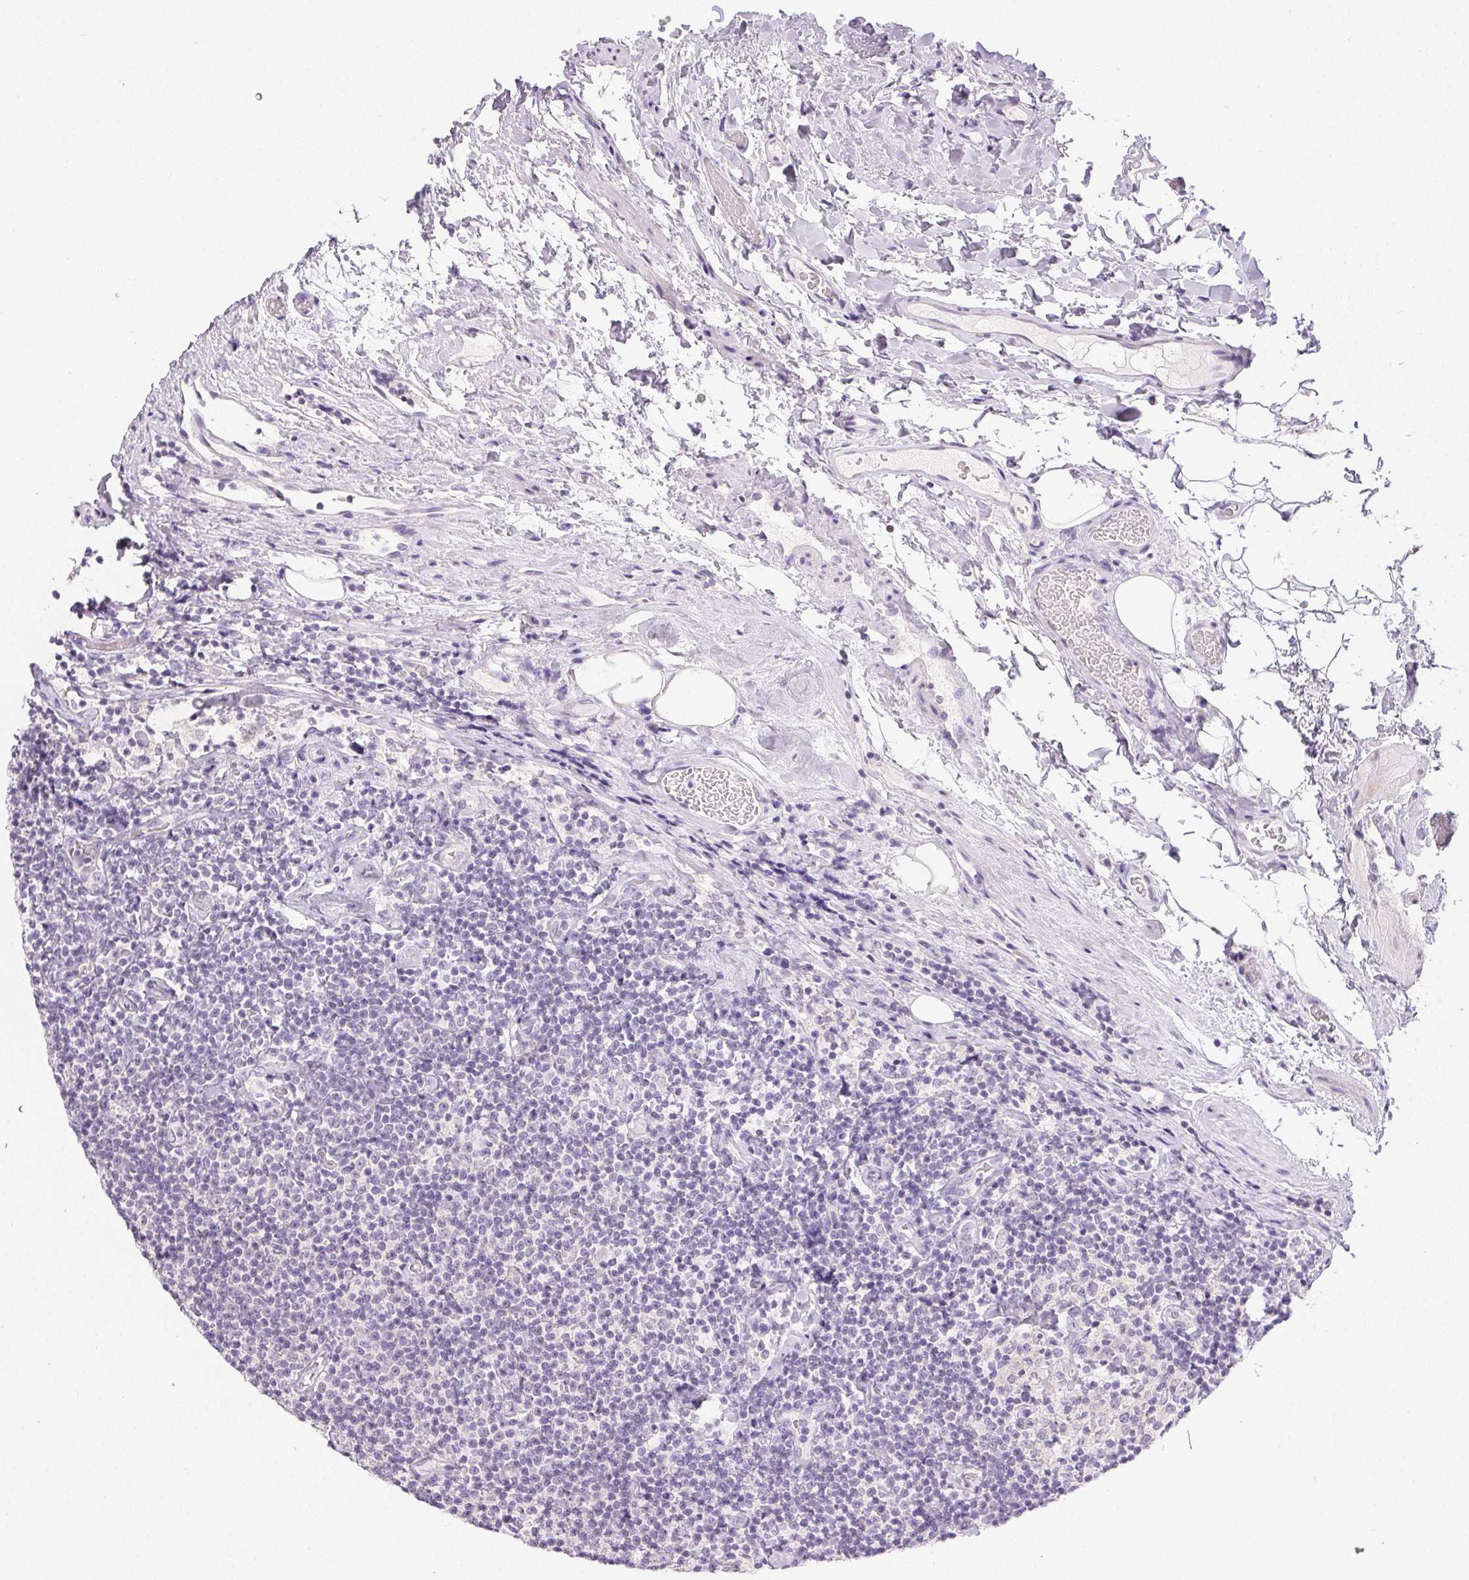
{"staining": {"intensity": "negative", "quantity": "none", "location": "none"}, "tissue": "lymphoma", "cell_type": "Tumor cells", "image_type": "cancer", "snomed": [{"axis": "morphology", "description": "Malignant lymphoma, non-Hodgkin's type, Low grade"}, {"axis": "topography", "description": "Lymph node"}], "caption": "The immunohistochemistry photomicrograph has no significant expression in tumor cells of malignant lymphoma, non-Hodgkin's type (low-grade) tissue.", "gene": "SFTPD", "patient": {"sex": "male", "age": 81}}